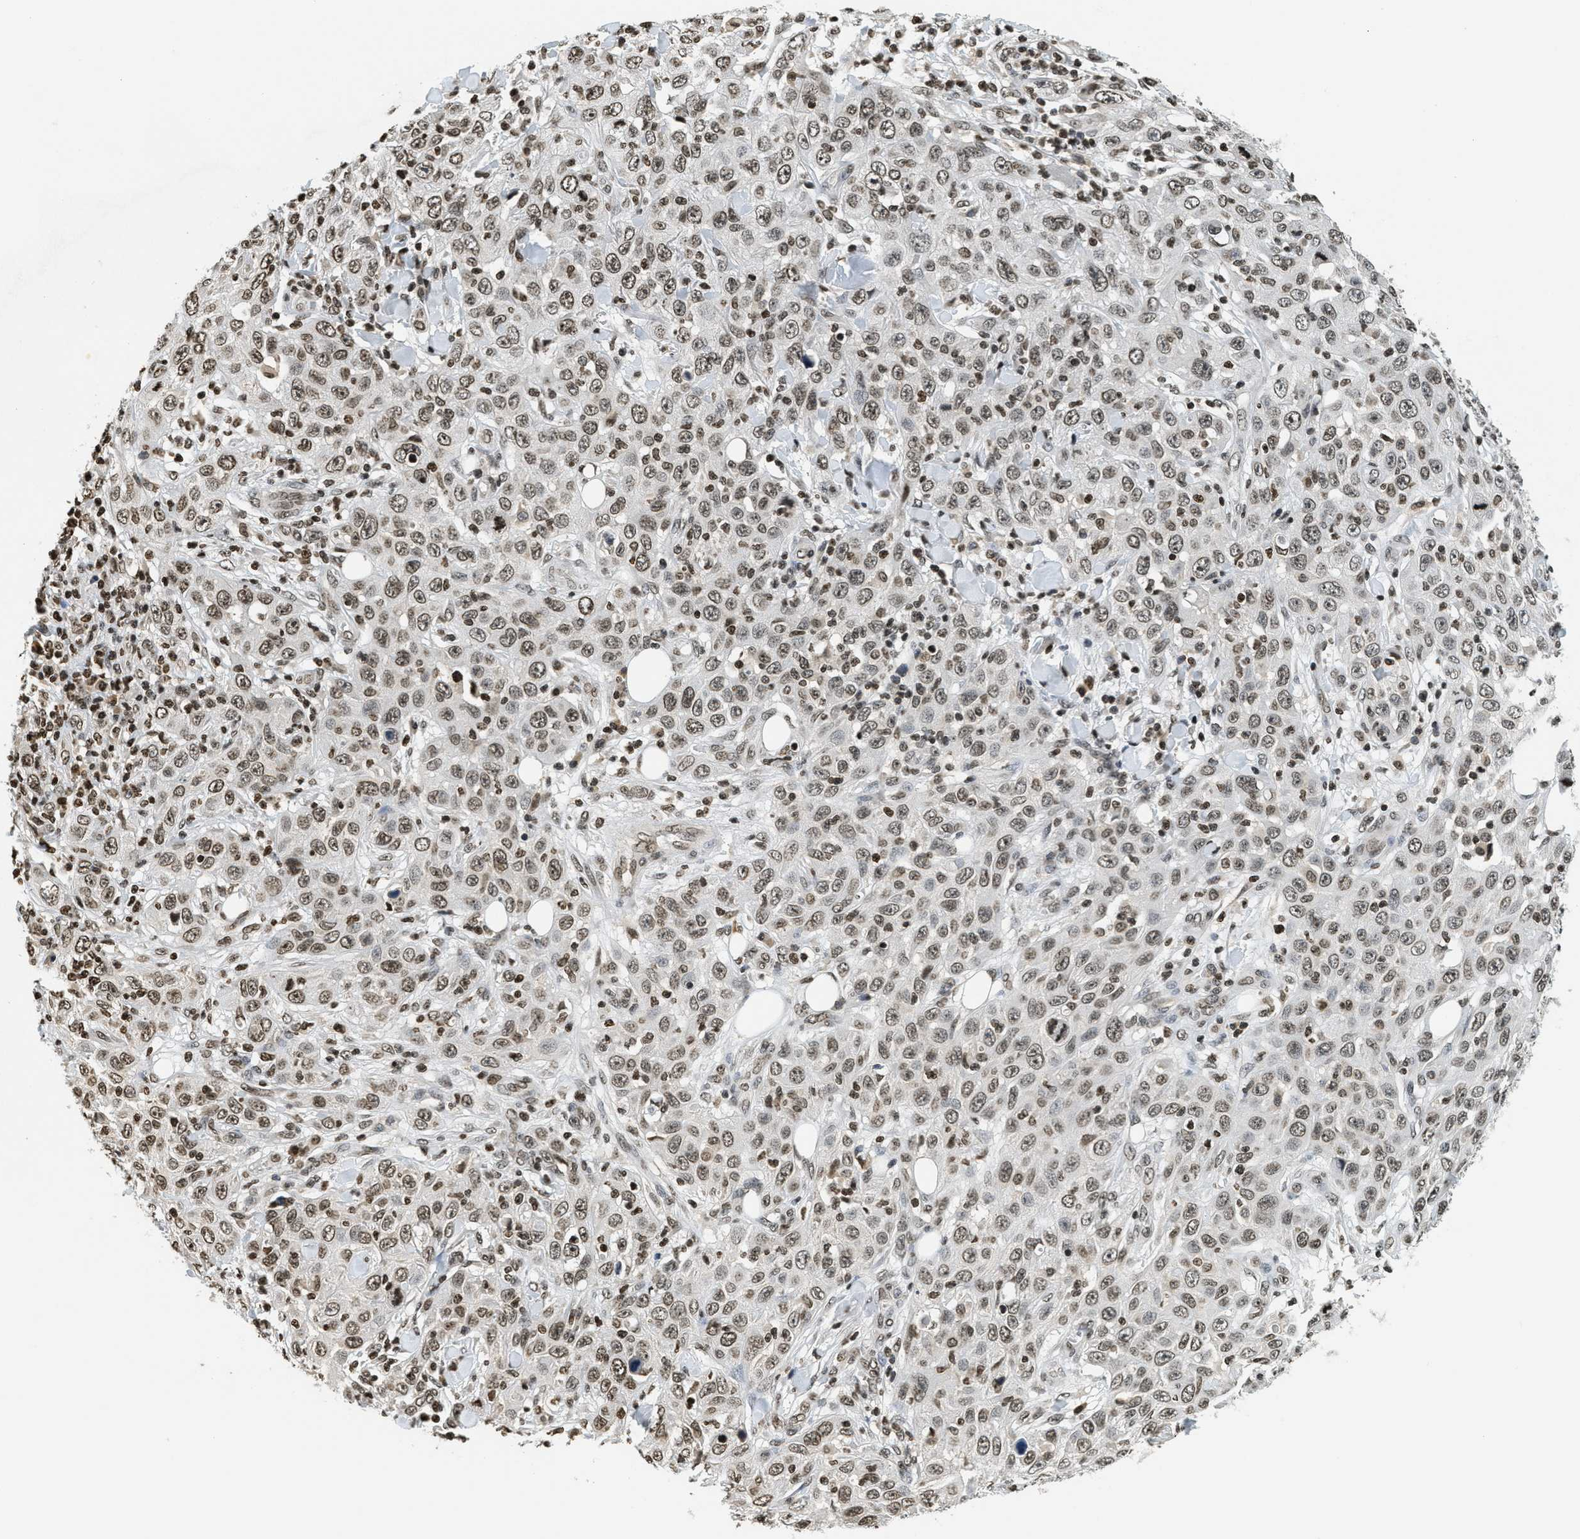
{"staining": {"intensity": "moderate", "quantity": ">75%", "location": "nuclear"}, "tissue": "skin cancer", "cell_type": "Tumor cells", "image_type": "cancer", "snomed": [{"axis": "morphology", "description": "Squamous cell carcinoma, NOS"}, {"axis": "topography", "description": "Skin"}], "caption": "This image exhibits immunohistochemistry staining of skin cancer (squamous cell carcinoma), with medium moderate nuclear staining in about >75% of tumor cells.", "gene": "LDB2", "patient": {"sex": "female", "age": 88}}